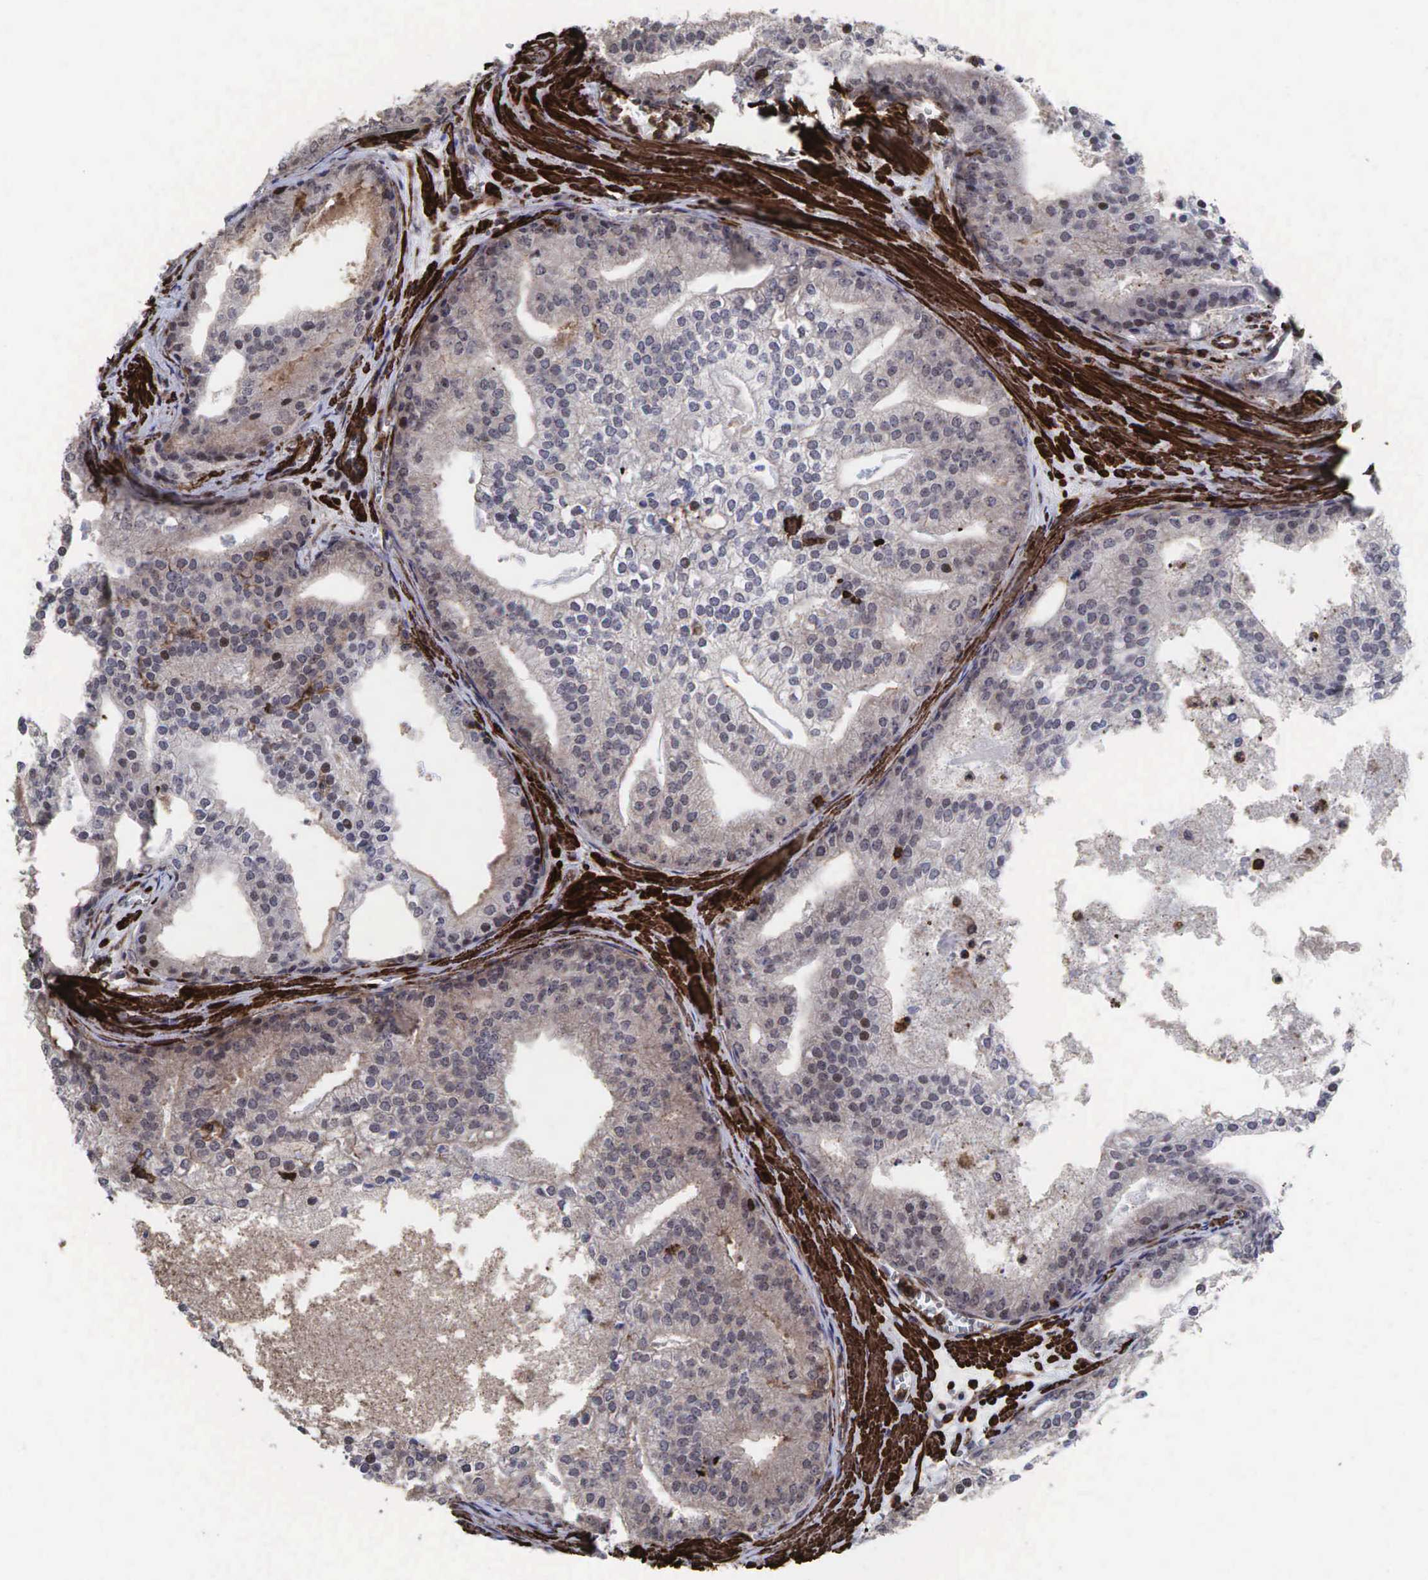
{"staining": {"intensity": "negative", "quantity": "none", "location": "none"}, "tissue": "prostate cancer", "cell_type": "Tumor cells", "image_type": "cancer", "snomed": [{"axis": "morphology", "description": "Adenocarcinoma, High grade"}, {"axis": "topography", "description": "Prostate"}], "caption": "An image of prostate adenocarcinoma (high-grade) stained for a protein exhibits no brown staining in tumor cells.", "gene": "GPRASP1", "patient": {"sex": "male", "age": 56}}